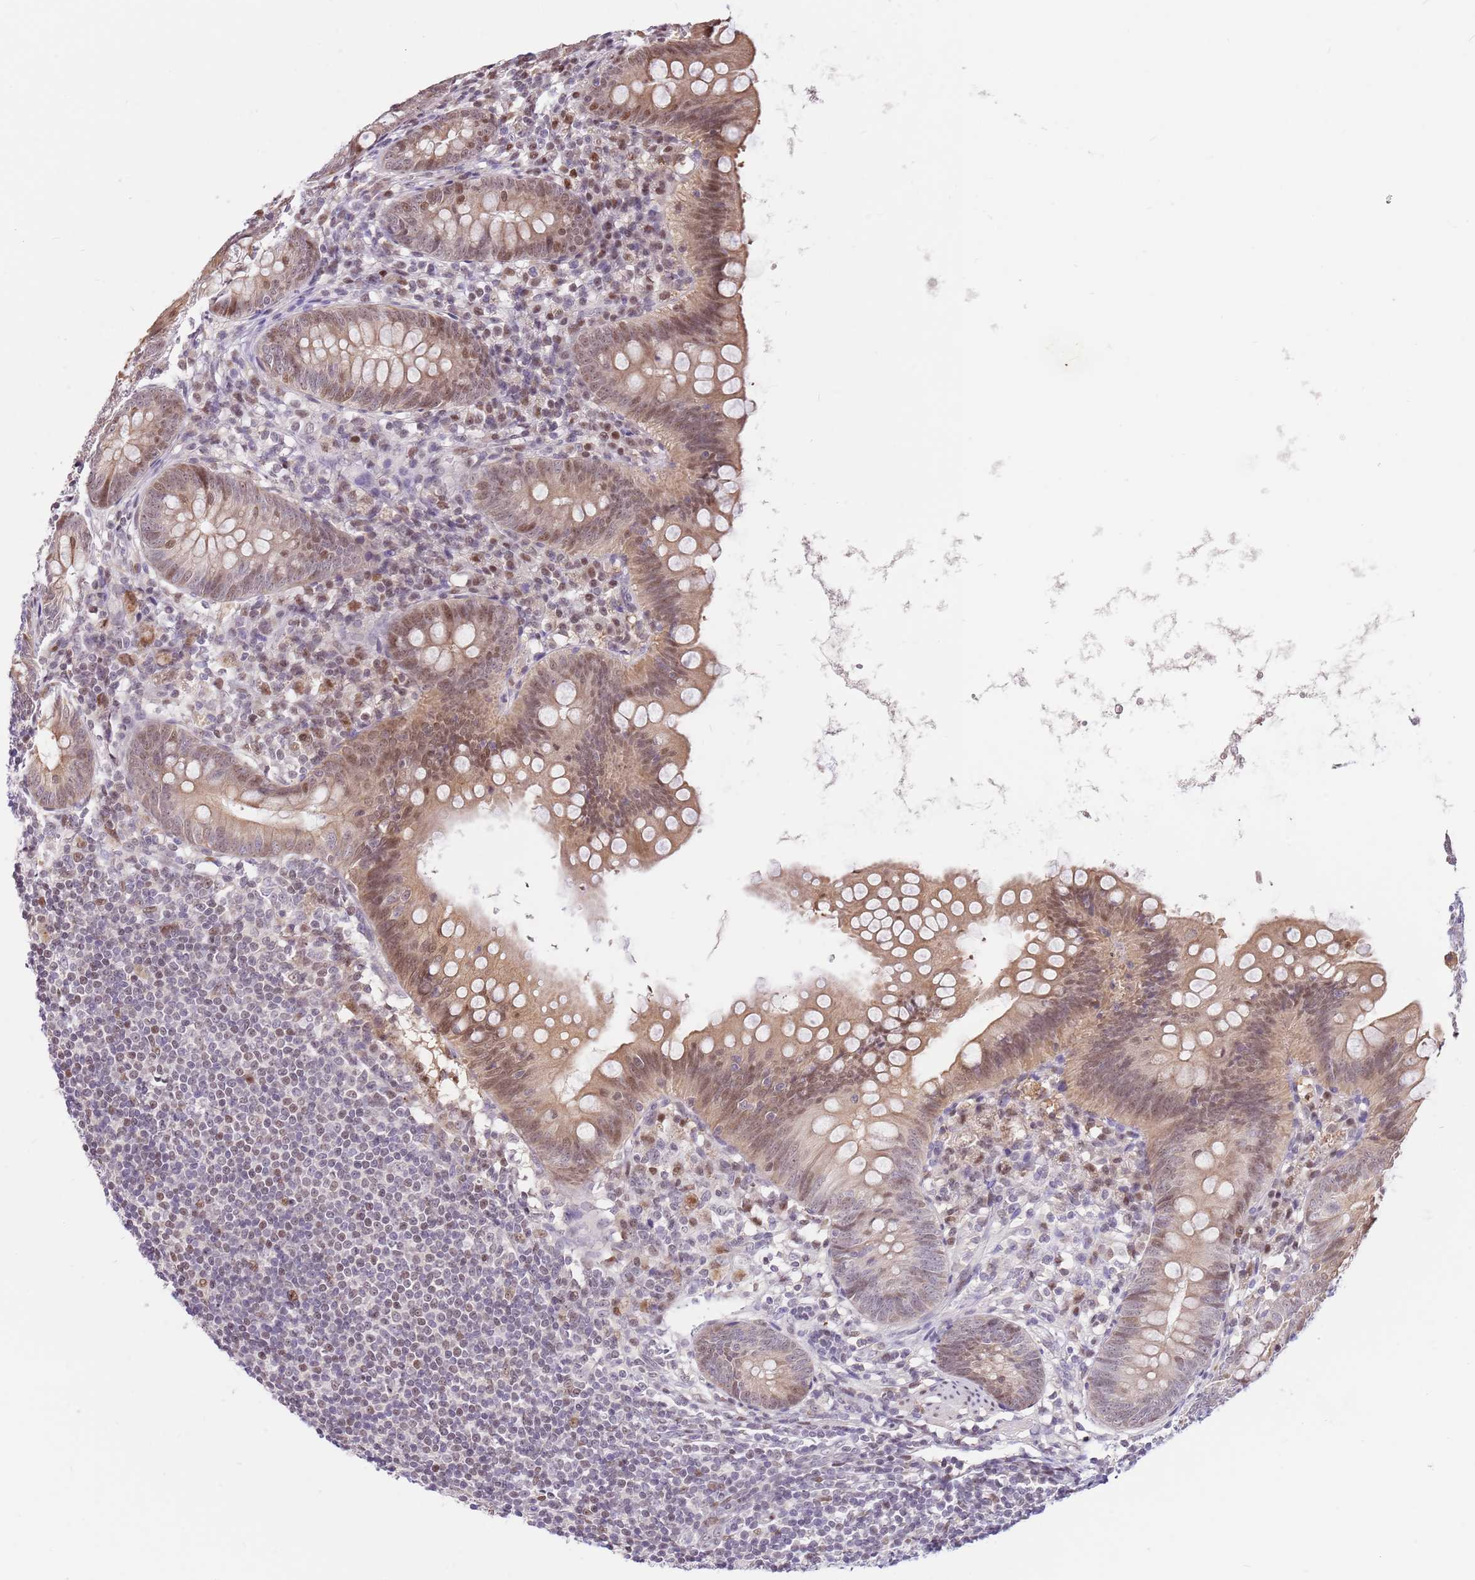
{"staining": {"intensity": "moderate", "quantity": ">75%", "location": "cytoplasmic/membranous,nuclear"}, "tissue": "appendix", "cell_type": "Glandular cells", "image_type": "normal", "snomed": [{"axis": "morphology", "description": "Normal tissue, NOS"}, {"axis": "topography", "description": "Appendix"}], "caption": "Protein expression by IHC exhibits moderate cytoplasmic/membranous,nuclear staining in approximately >75% of glandular cells in benign appendix.", "gene": "RFK", "patient": {"sex": "female", "age": 62}}